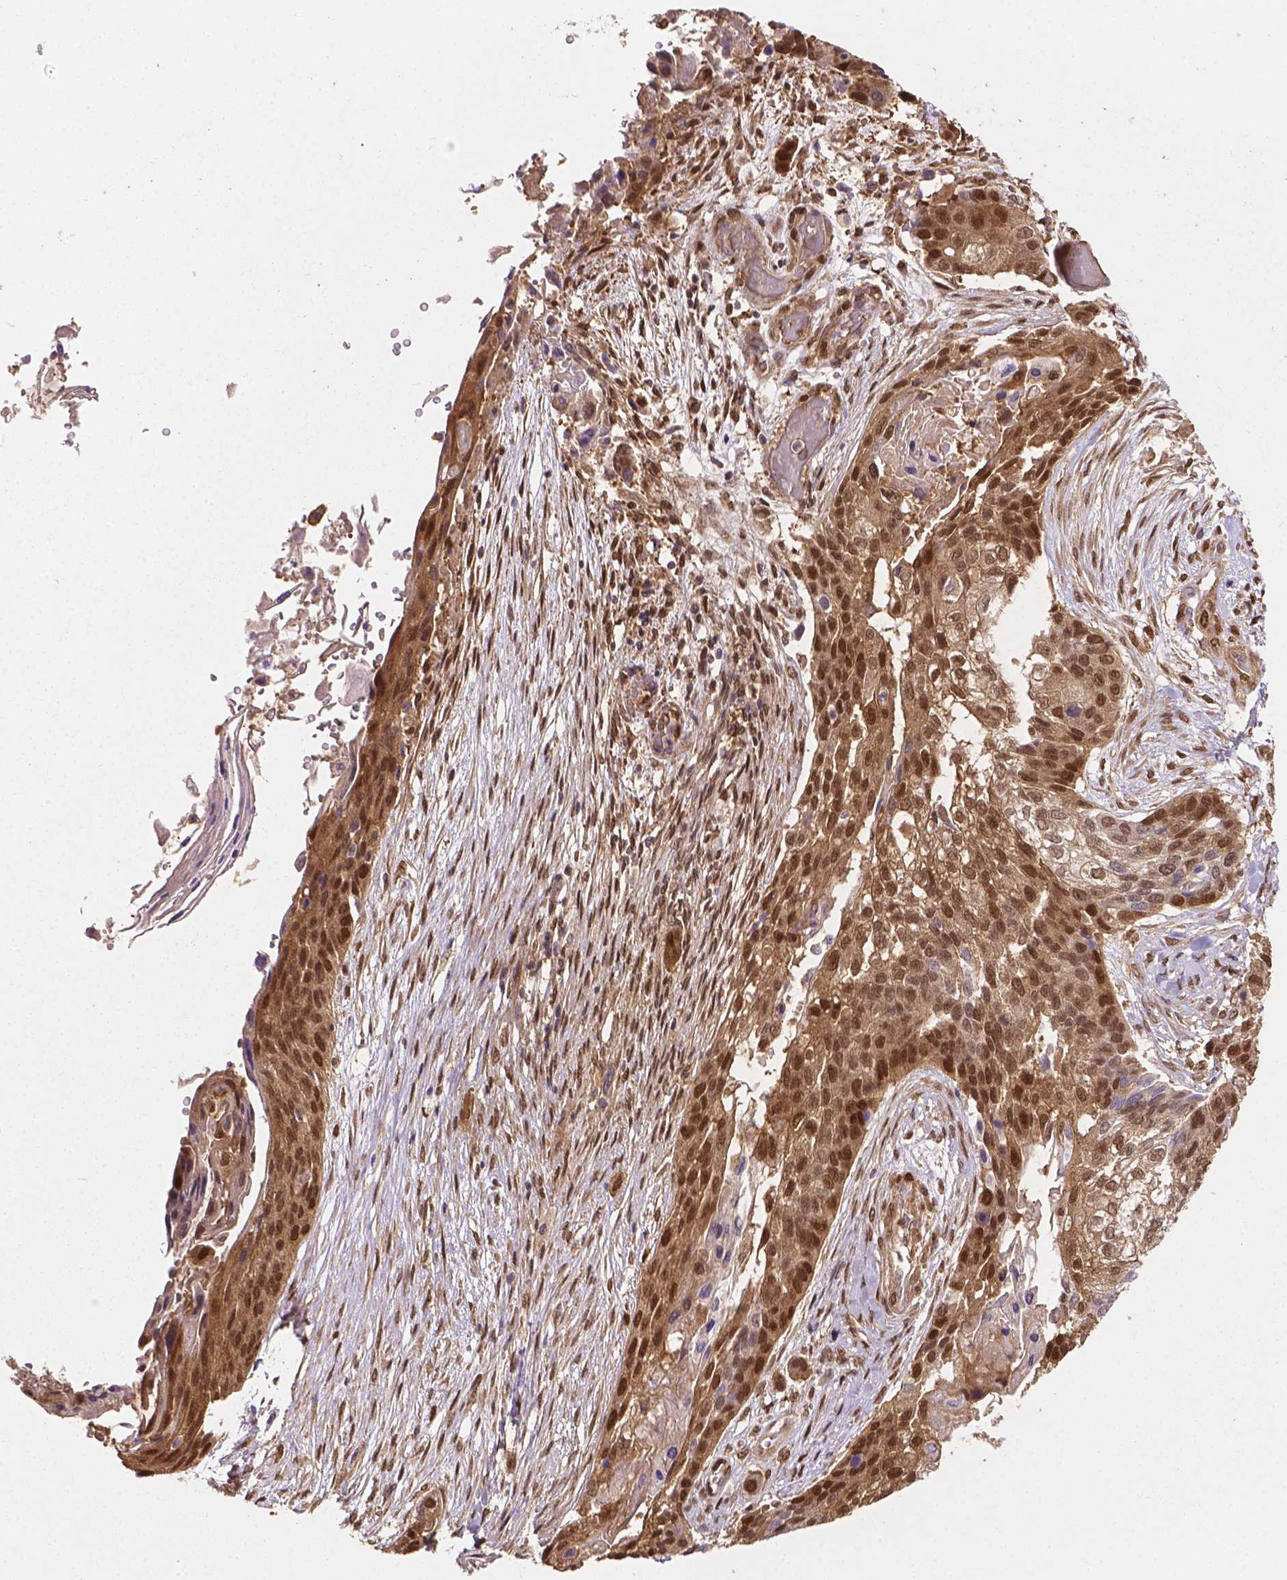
{"staining": {"intensity": "moderate", "quantity": ">75%", "location": "cytoplasmic/membranous,nuclear"}, "tissue": "lung cancer", "cell_type": "Tumor cells", "image_type": "cancer", "snomed": [{"axis": "morphology", "description": "Squamous cell carcinoma, NOS"}, {"axis": "topography", "description": "Lung"}], "caption": "Protein staining by immunohistochemistry (IHC) shows moderate cytoplasmic/membranous and nuclear staining in about >75% of tumor cells in lung squamous cell carcinoma. Immunohistochemistry stains the protein of interest in brown and the nuclei are stained blue.", "gene": "YAP1", "patient": {"sex": "male", "age": 69}}